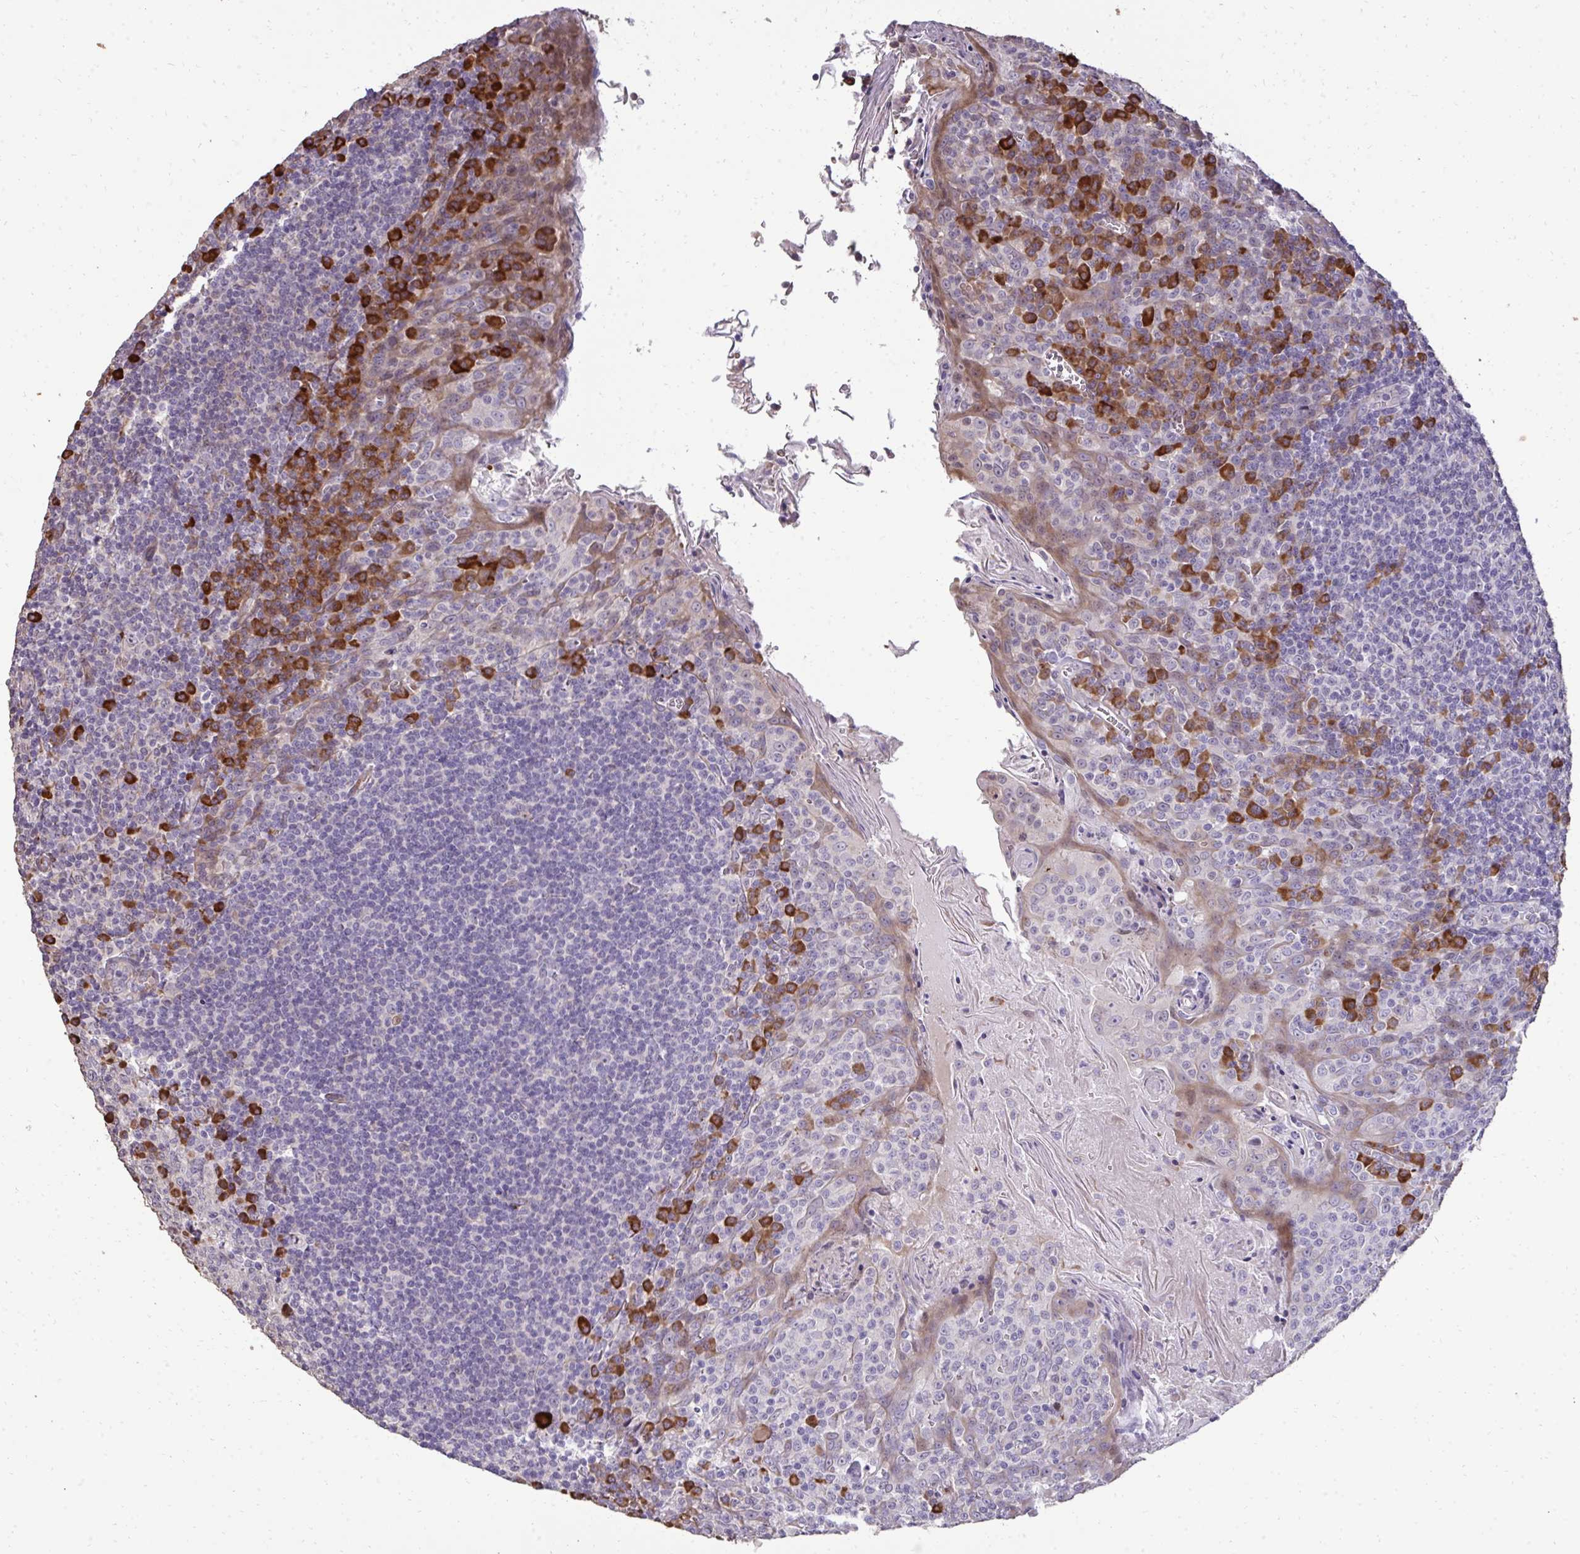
{"staining": {"intensity": "negative", "quantity": "none", "location": "none"}, "tissue": "tonsil", "cell_type": "Germinal center cells", "image_type": "normal", "snomed": [{"axis": "morphology", "description": "Normal tissue, NOS"}, {"axis": "topography", "description": "Tonsil"}], "caption": "Image shows no protein positivity in germinal center cells of benign tonsil.", "gene": "FIBCD1", "patient": {"sex": "male", "age": 27}}